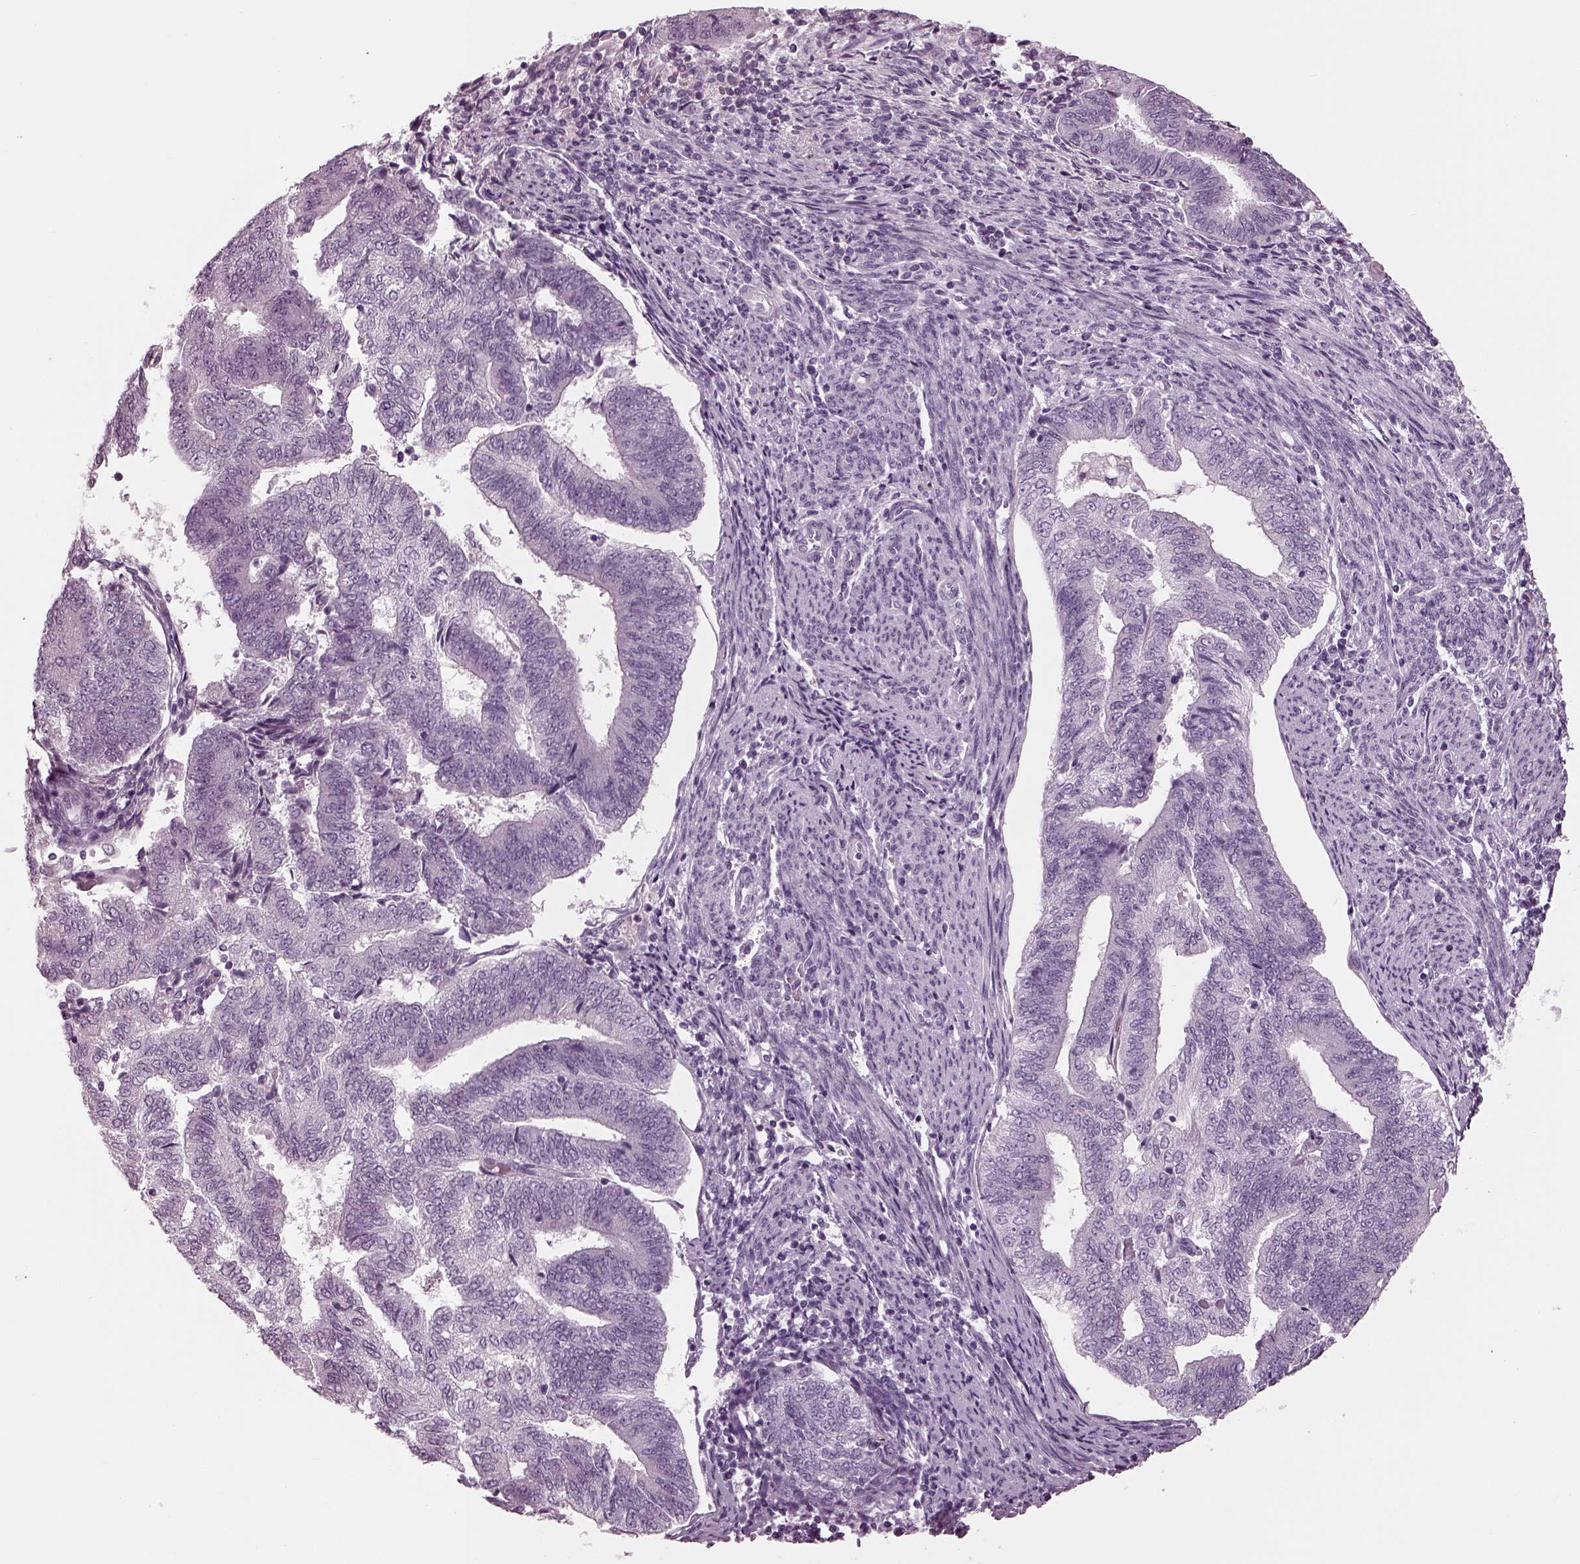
{"staining": {"intensity": "negative", "quantity": "none", "location": "none"}, "tissue": "endometrial cancer", "cell_type": "Tumor cells", "image_type": "cancer", "snomed": [{"axis": "morphology", "description": "Adenocarcinoma, NOS"}, {"axis": "topography", "description": "Endometrium"}], "caption": "Immunohistochemistry micrograph of endometrial cancer (adenocarcinoma) stained for a protein (brown), which displays no positivity in tumor cells.", "gene": "DPYSL5", "patient": {"sex": "female", "age": 65}}